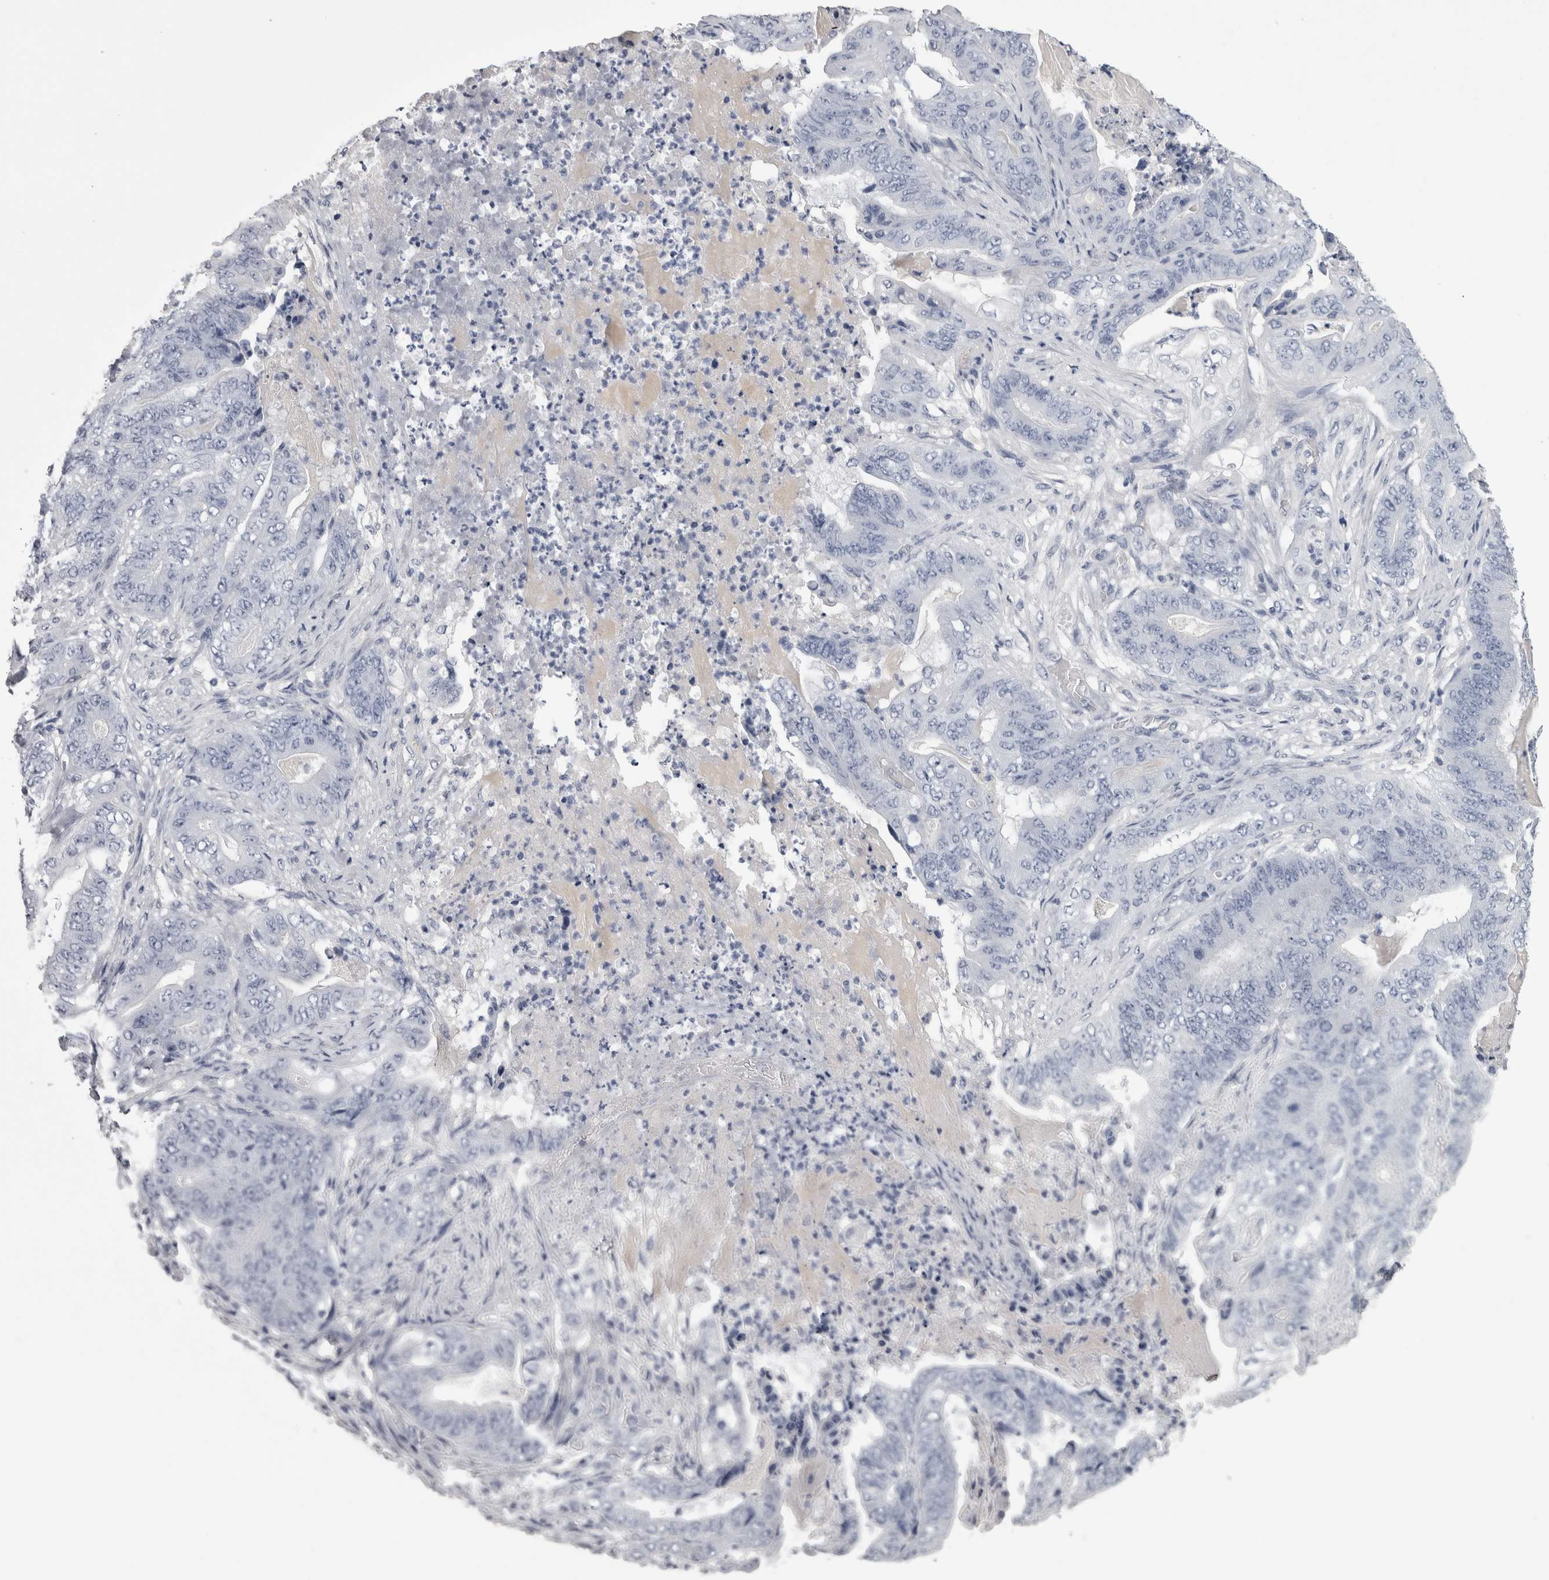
{"staining": {"intensity": "negative", "quantity": "none", "location": "none"}, "tissue": "stomach cancer", "cell_type": "Tumor cells", "image_type": "cancer", "snomed": [{"axis": "morphology", "description": "Adenocarcinoma, NOS"}, {"axis": "topography", "description": "Stomach"}], "caption": "Immunohistochemistry (IHC) histopathology image of human stomach cancer (adenocarcinoma) stained for a protein (brown), which demonstrates no expression in tumor cells. The staining is performed using DAB brown chromogen with nuclei counter-stained in using hematoxylin.", "gene": "AFMID", "patient": {"sex": "female", "age": 73}}